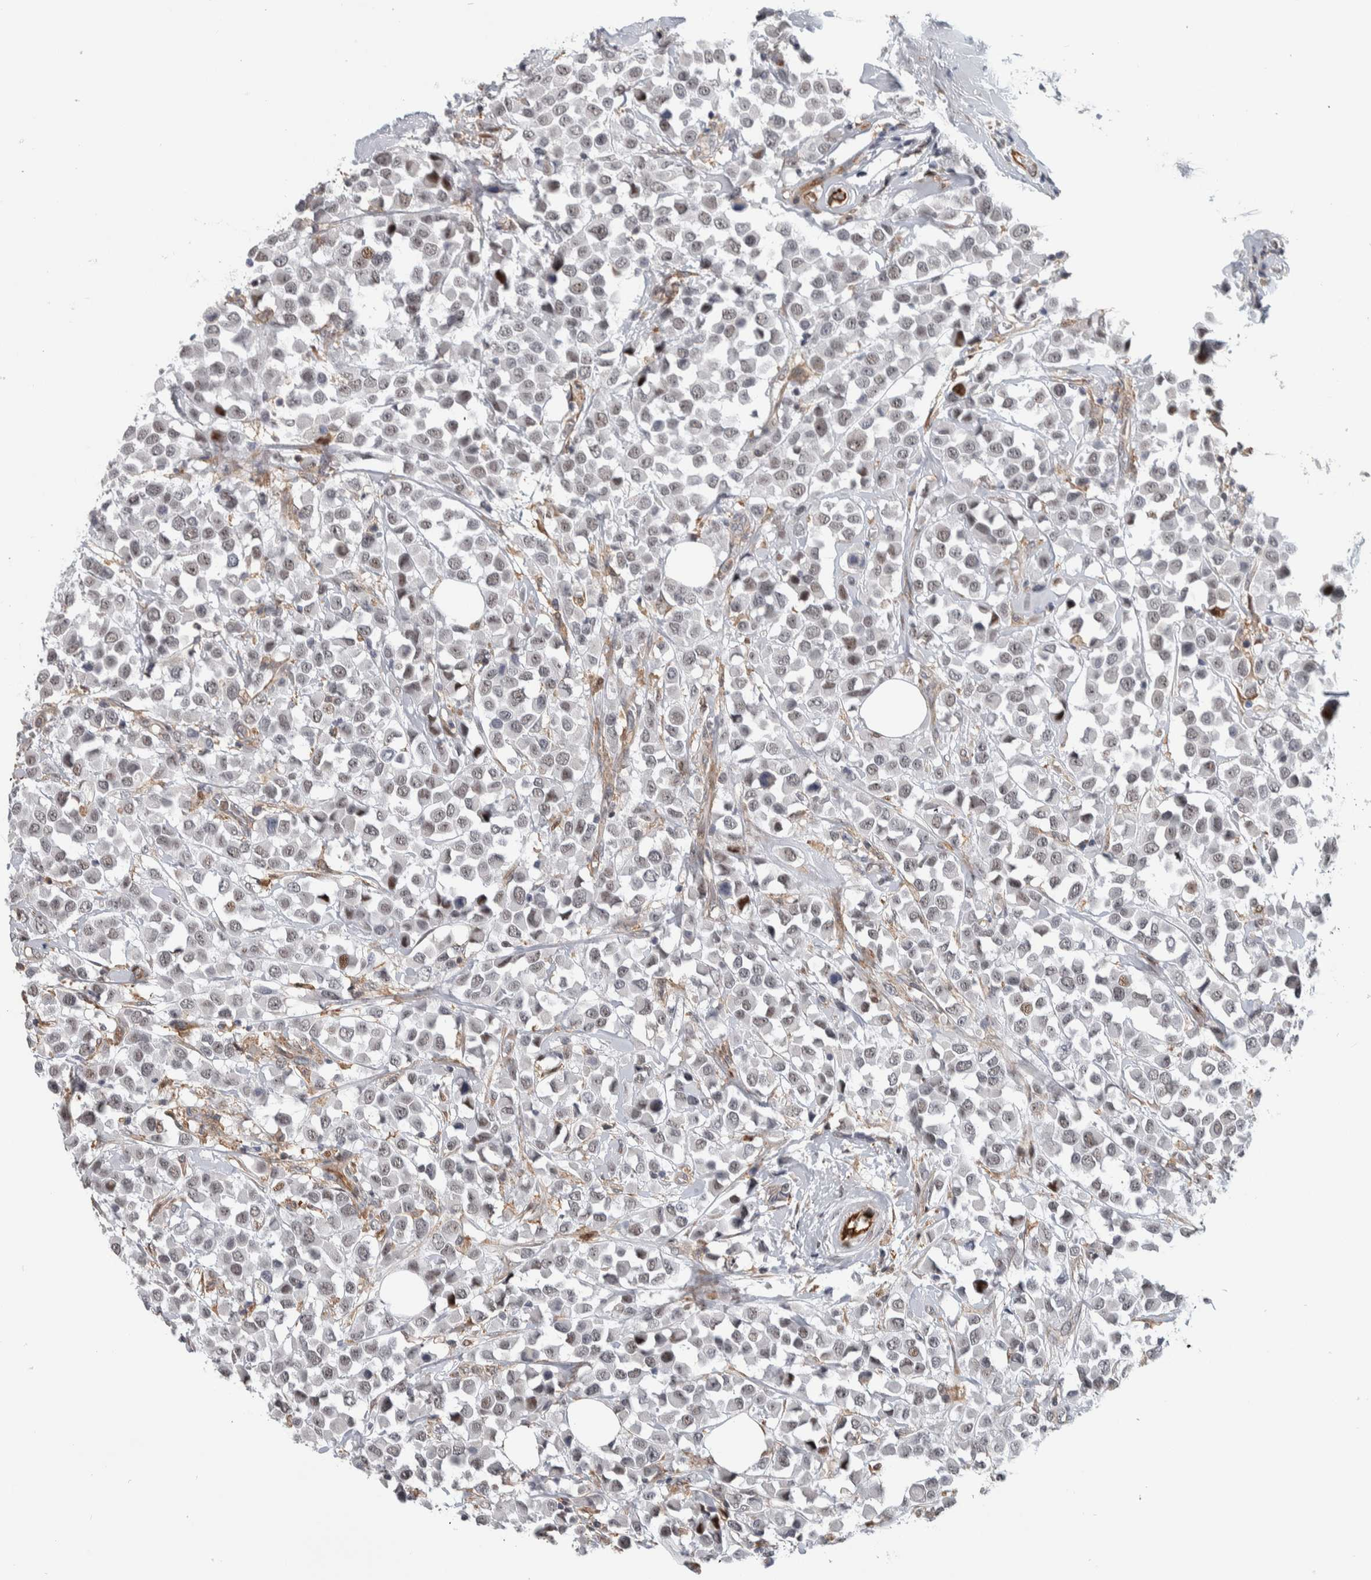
{"staining": {"intensity": "weak", "quantity": ">75%", "location": "nuclear"}, "tissue": "breast cancer", "cell_type": "Tumor cells", "image_type": "cancer", "snomed": [{"axis": "morphology", "description": "Duct carcinoma"}, {"axis": "topography", "description": "Breast"}], "caption": "Brown immunohistochemical staining in human breast cancer exhibits weak nuclear staining in about >75% of tumor cells. The staining is performed using DAB brown chromogen to label protein expression. The nuclei are counter-stained blue using hematoxylin.", "gene": "MSL1", "patient": {"sex": "female", "age": 61}}